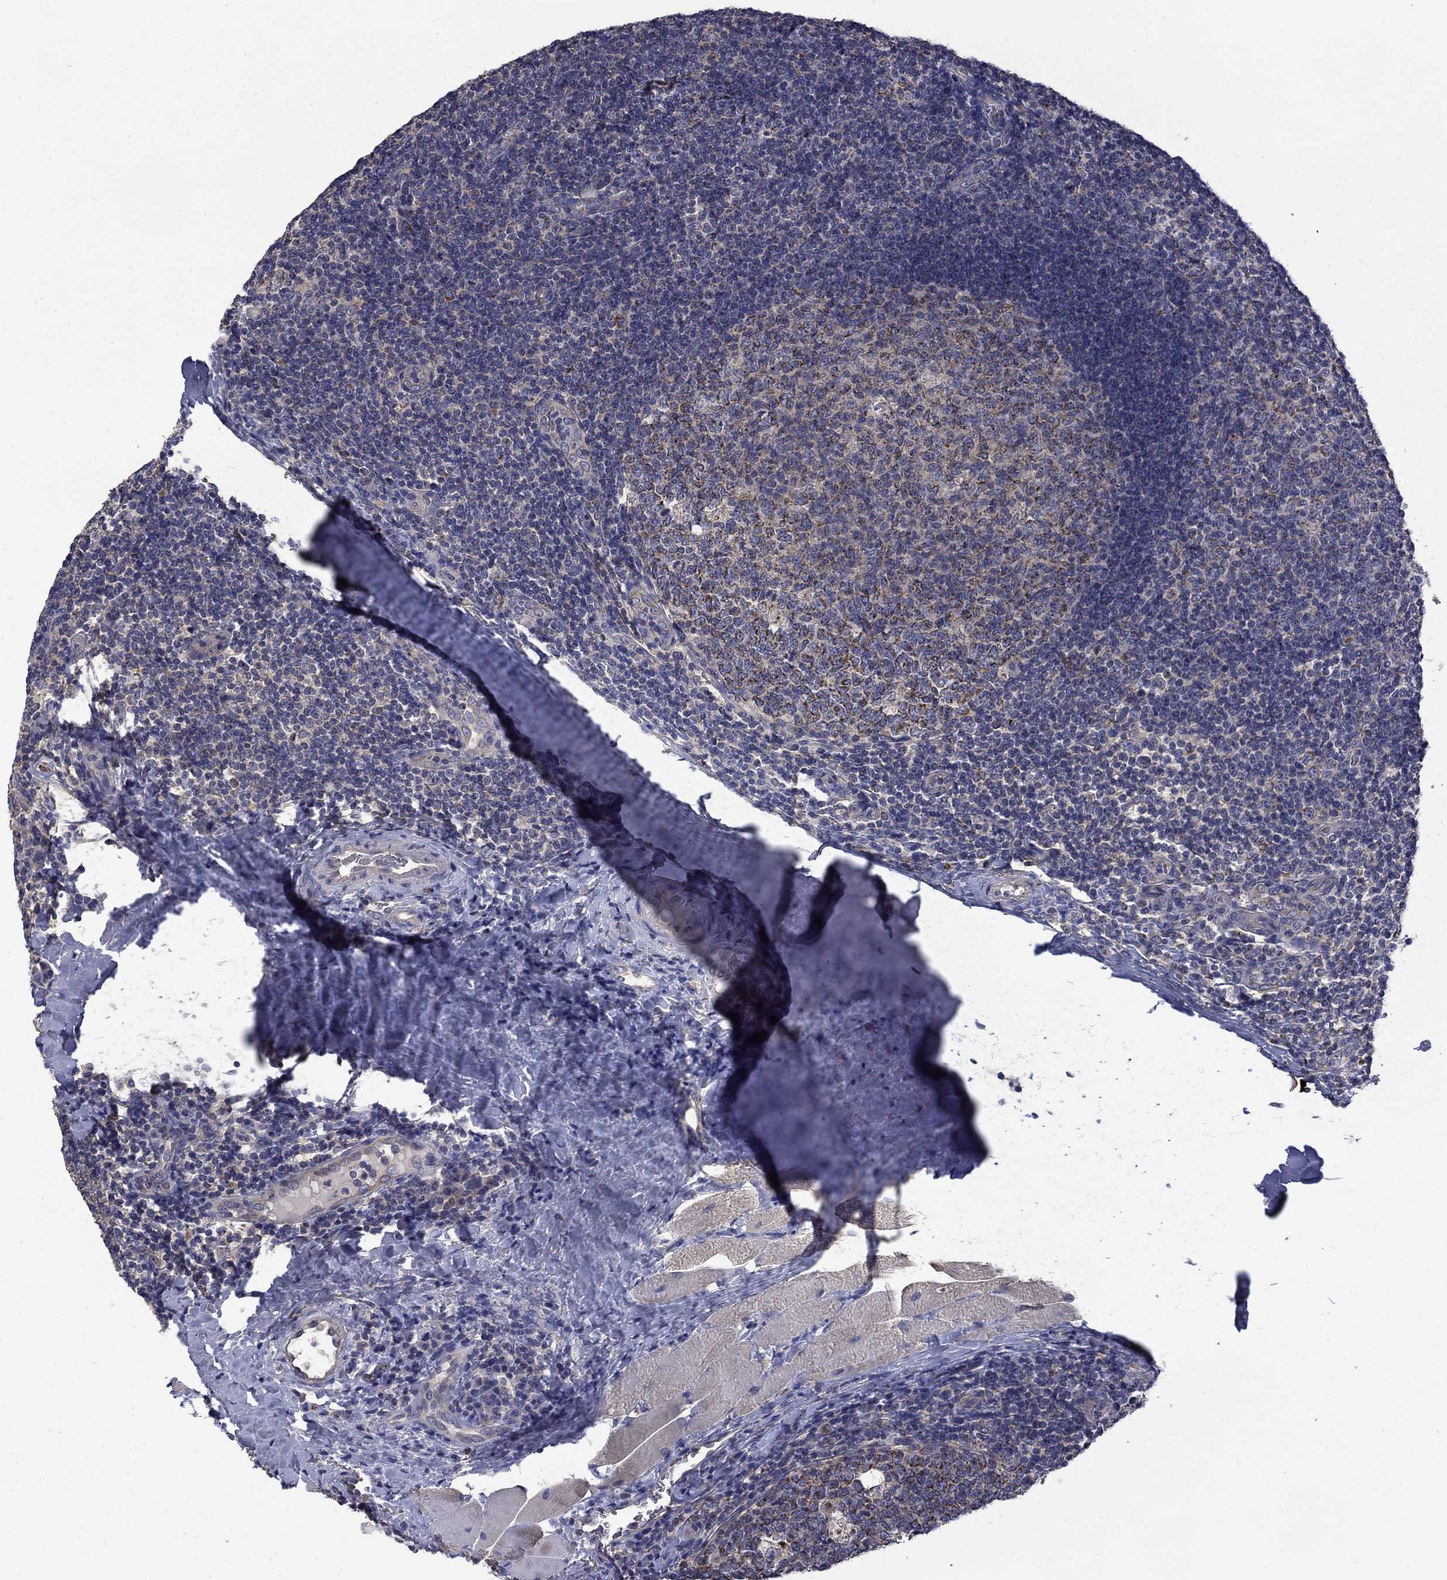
{"staining": {"intensity": "strong", "quantity": "25%-75%", "location": "cytoplasmic/membranous"}, "tissue": "tonsil", "cell_type": "Germinal center cells", "image_type": "normal", "snomed": [{"axis": "morphology", "description": "Normal tissue, NOS"}, {"axis": "topography", "description": "Tonsil"}], "caption": "IHC image of benign tonsil: tonsil stained using IHC exhibits high levels of strong protein expression localized specifically in the cytoplasmic/membranous of germinal center cells, appearing as a cytoplasmic/membranous brown color.", "gene": "HSPA12A", "patient": {"sex": "male", "age": 17}}